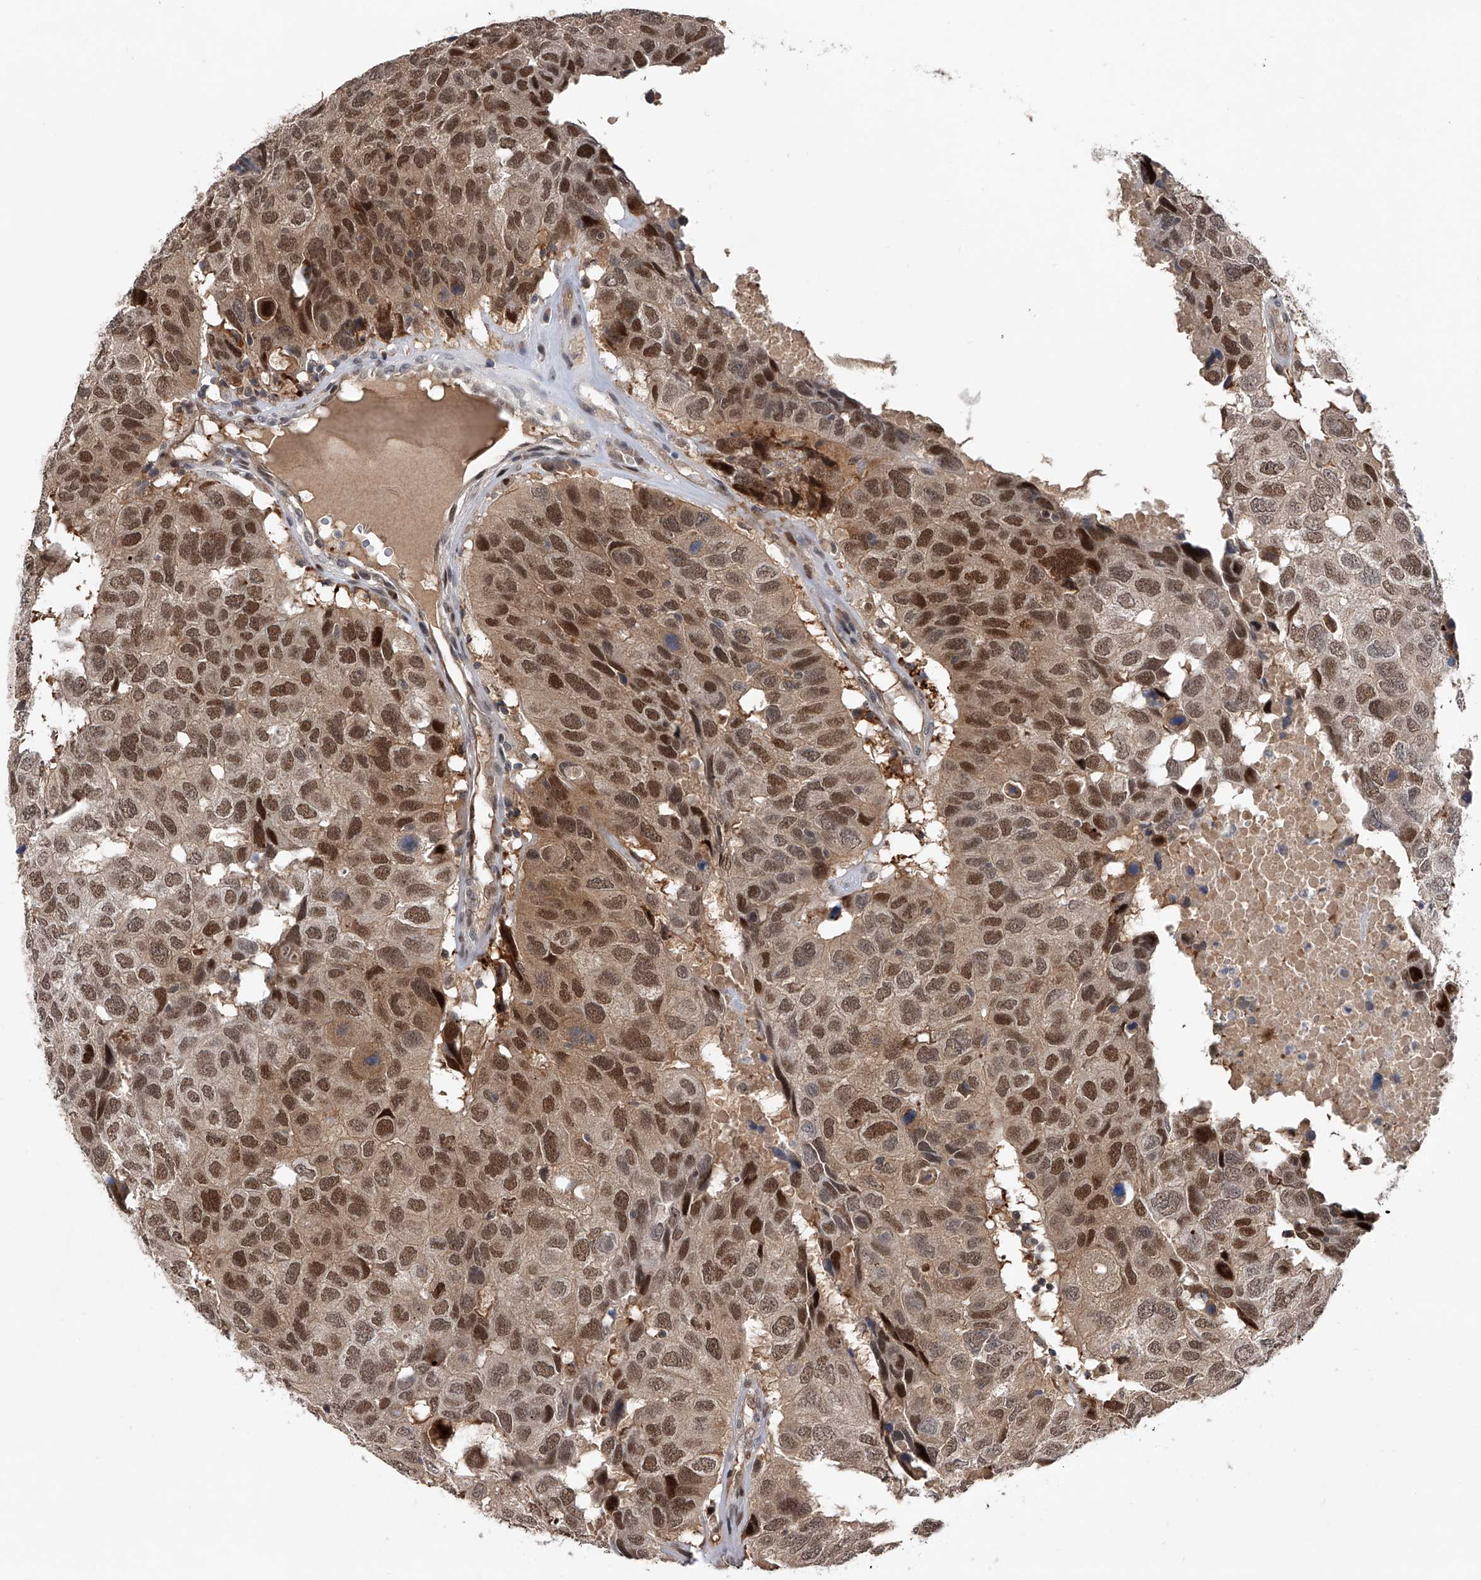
{"staining": {"intensity": "strong", "quantity": ">75%", "location": "nuclear"}, "tissue": "head and neck cancer", "cell_type": "Tumor cells", "image_type": "cancer", "snomed": [{"axis": "morphology", "description": "Squamous cell carcinoma, NOS"}, {"axis": "topography", "description": "Head-Neck"}], "caption": "Immunohistochemistry staining of squamous cell carcinoma (head and neck), which shows high levels of strong nuclear positivity in approximately >75% of tumor cells indicating strong nuclear protein staining. The staining was performed using DAB (brown) for protein detection and nuclei were counterstained in hematoxylin (blue).", "gene": "RWDD2A", "patient": {"sex": "male", "age": 66}}